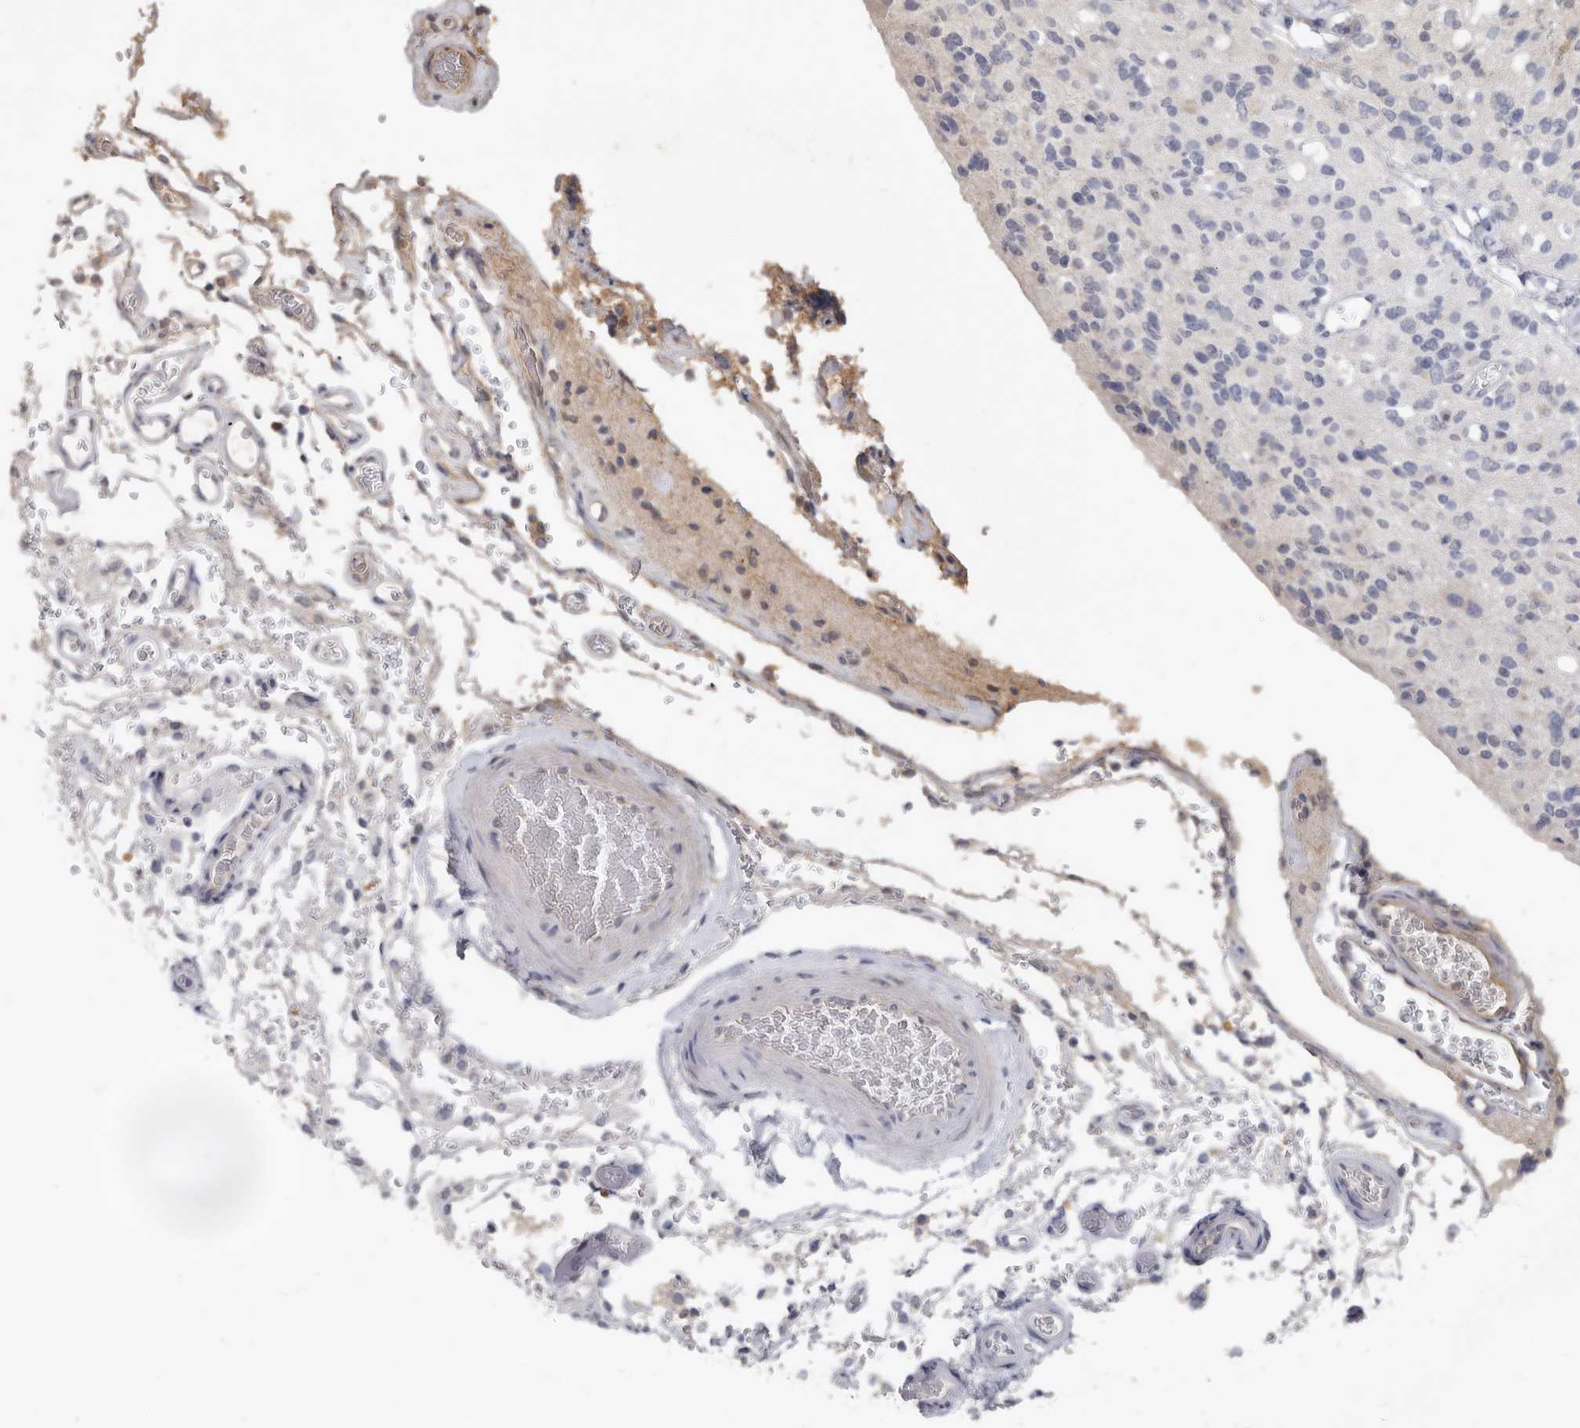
{"staining": {"intensity": "weak", "quantity": ">75%", "location": "cytoplasmic/membranous"}, "tissue": "glioma", "cell_type": "Tumor cells", "image_type": "cancer", "snomed": [{"axis": "morphology", "description": "Glioma, malignant, High grade"}, {"axis": "topography", "description": "Brain"}], "caption": "Immunohistochemical staining of glioma reveals weak cytoplasmic/membranous protein staining in approximately >75% of tumor cells.", "gene": "KIF26B", "patient": {"sex": "male", "age": 34}}